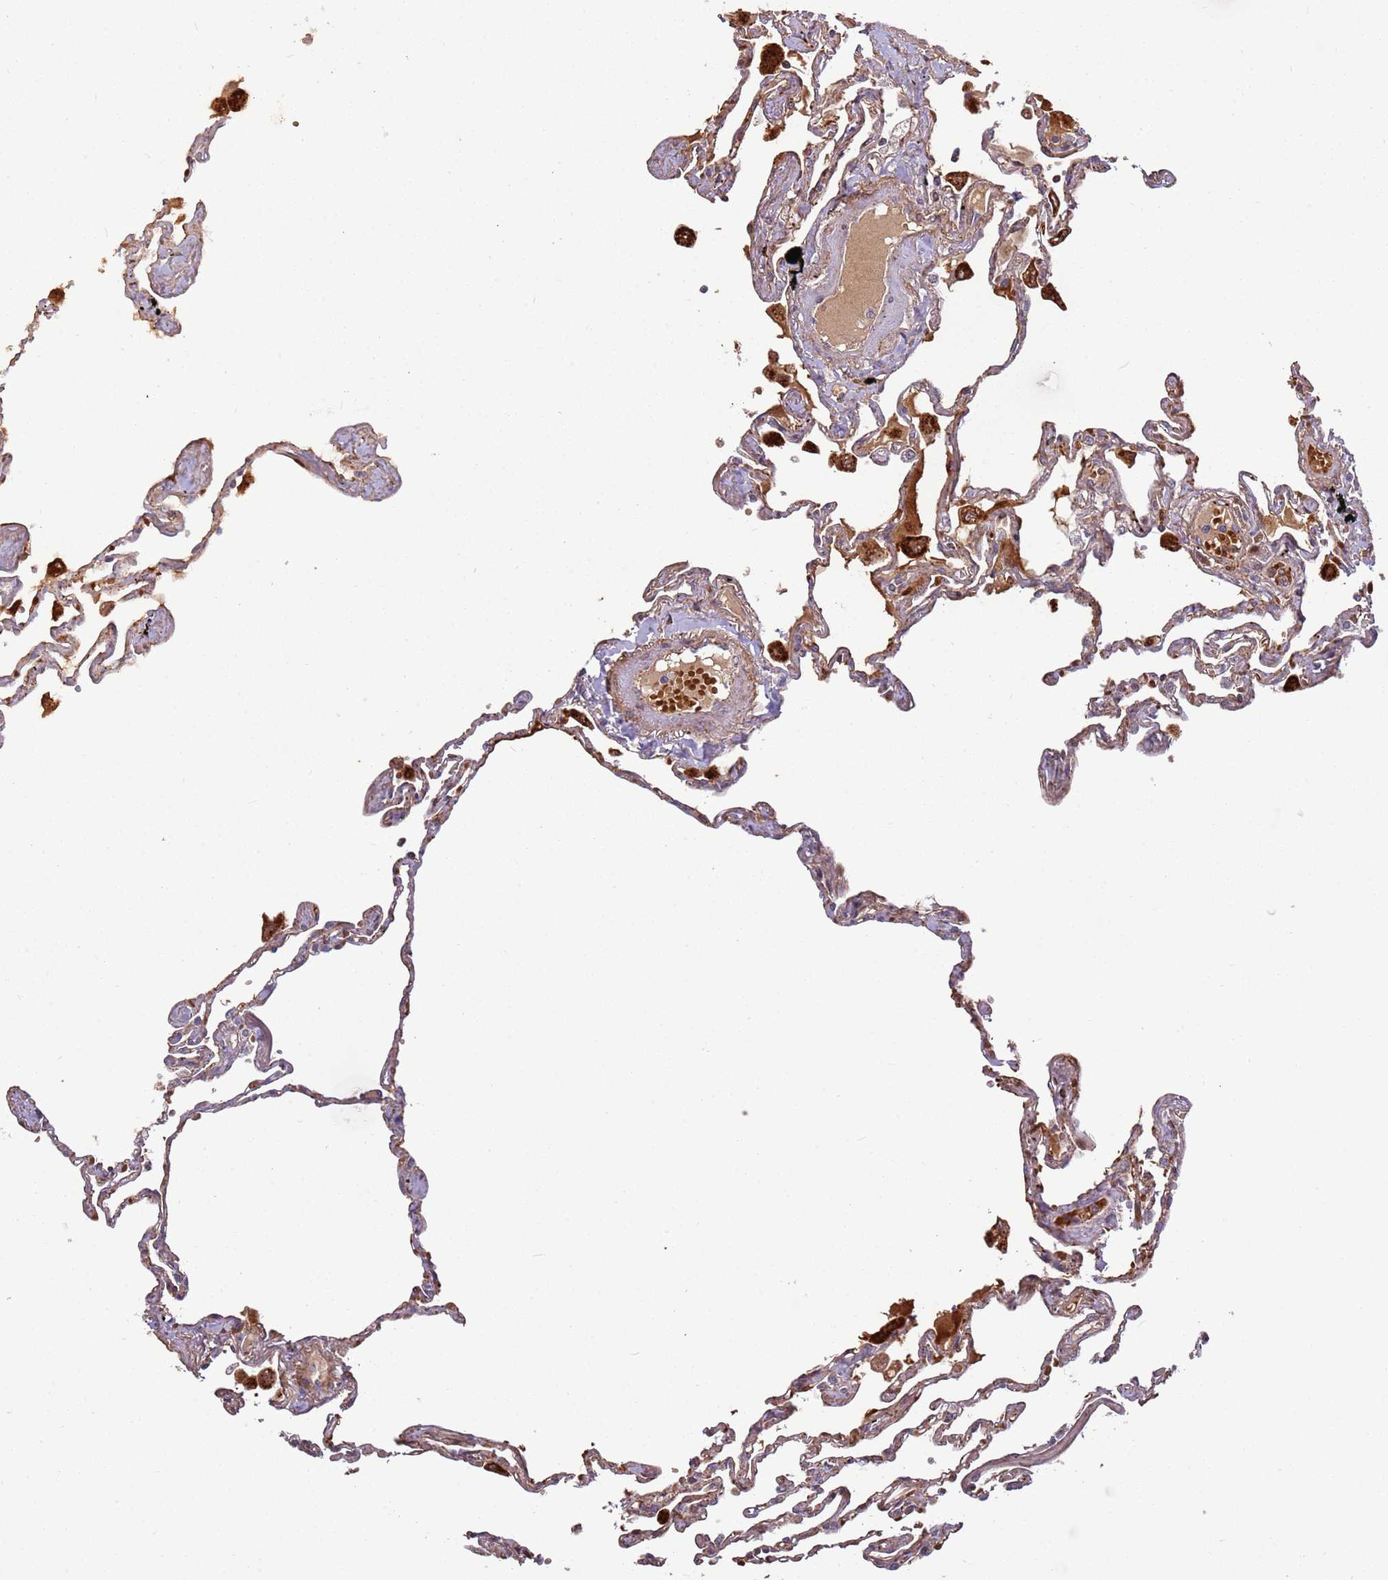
{"staining": {"intensity": "moderate", "quantity": ">75%", "location": "cytoplasmic/membranous"}, "tissue": "lung", "cell_type": "Alveolar cells", "image_type": "normal", "snomed": [{"axis": "morphology", "description": "Normal tissue, NOS"}, {"axis": "topography", "description": "Lung"}], "caption": "Unremarkable lung demonstrates moderate cytoplasmic/membranous positivity in about >75% of alveolar cells Using DAB (3,3'-diaminobenzidine) (brown) and hematoxylin (blue) stains, captured at high magnification using brightfield microscopy..", "gene": "RHBDL1", "patient": {"sex": "female", "age": 67}}